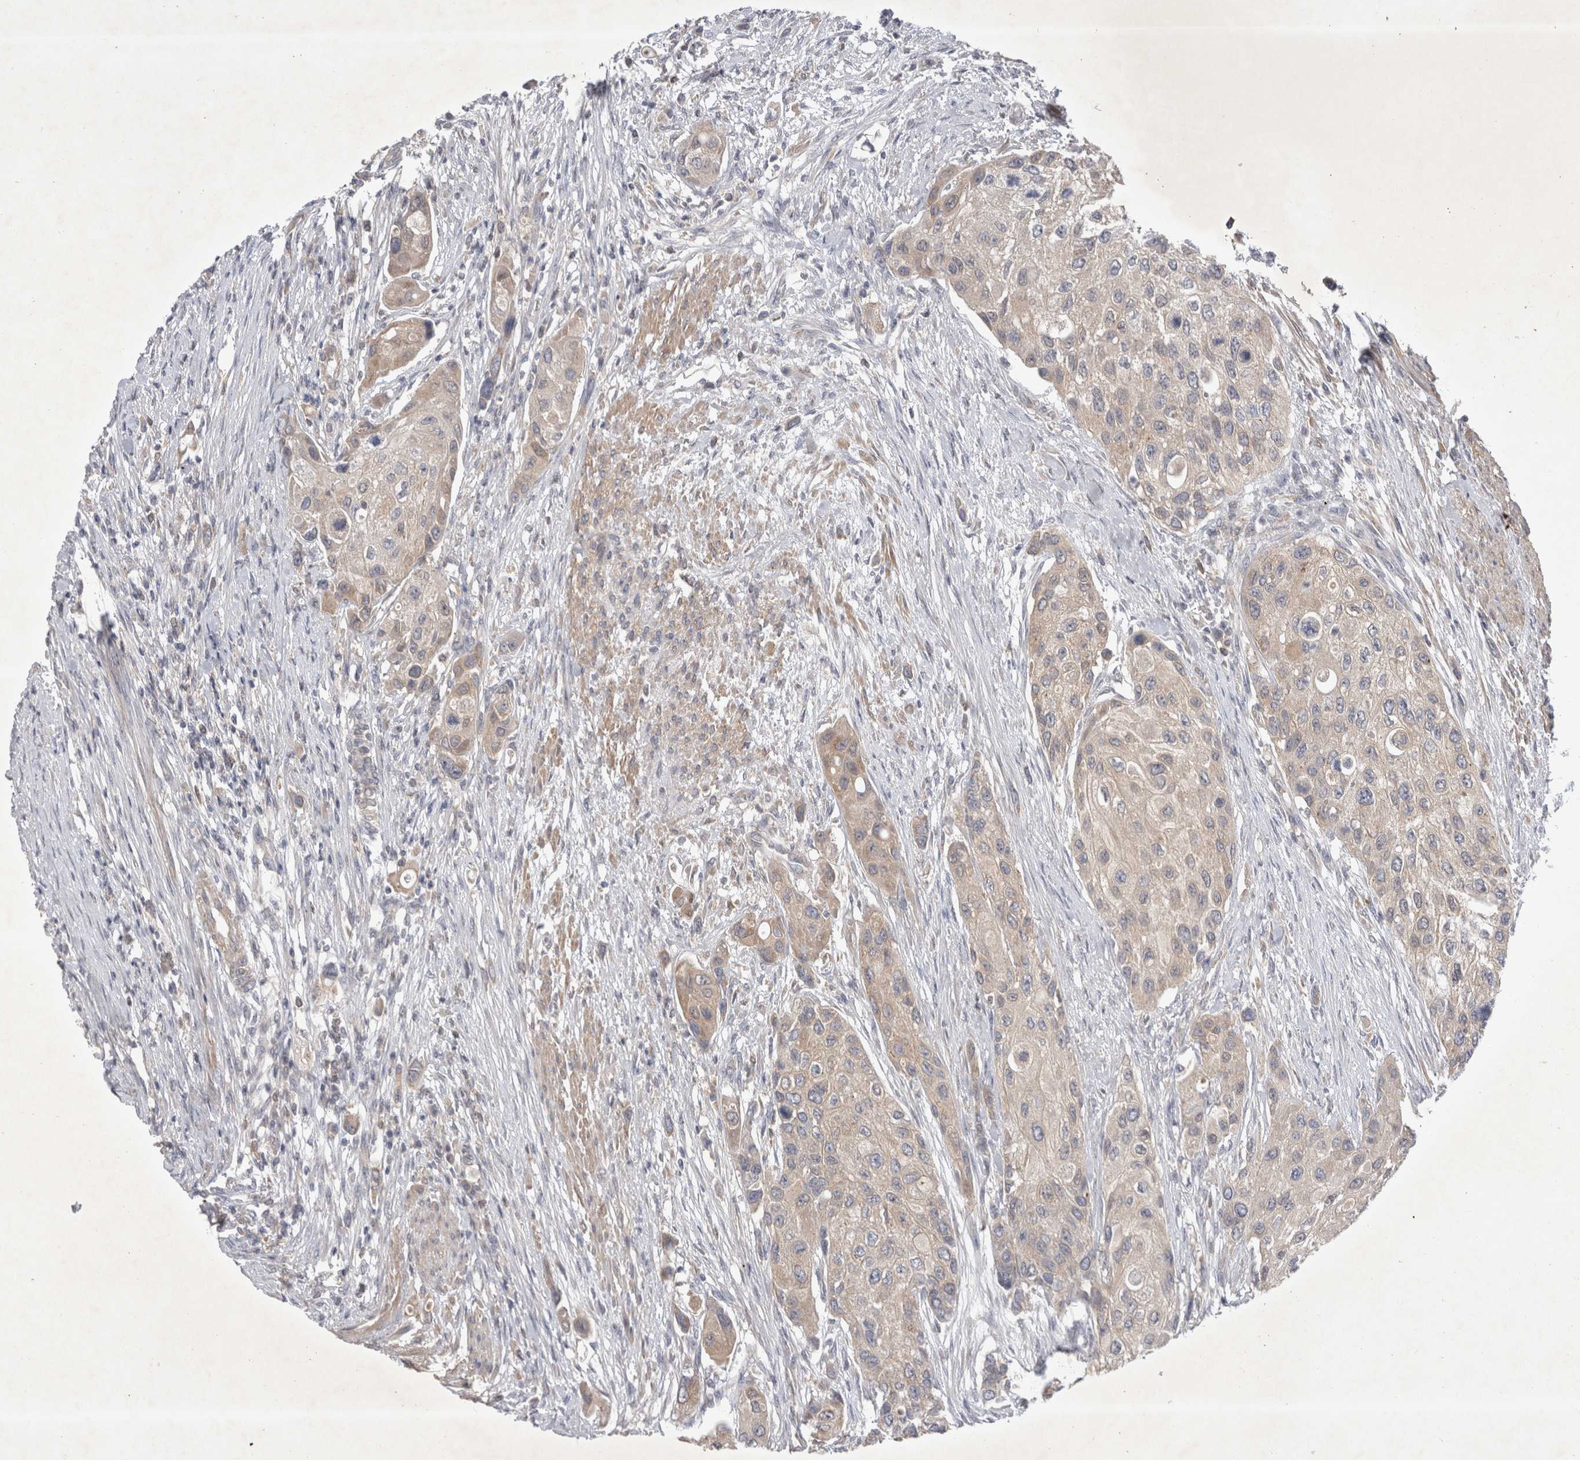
{"staining": {"intensity": "weak", "quantity": "25%-75%", "location": "cytoplasmic/membranous"}, "tissue": "urothelial cancer", "cell_type": "Tumor cells", "image_type": "cancer", "snomed": [{"axis": "morphology", "description": "Urothelial carcinoma, High grade"}, {"axis": "topography", "description": "Urinary bladder"}], "caption": "A histopathology image of urothelial cancer stained for a protein exhibits weak cytoplasmic/membranous brown staining in tumor cells.", "gene": "SRD5A3", "patient": {"sex": "female", "age": 56}}